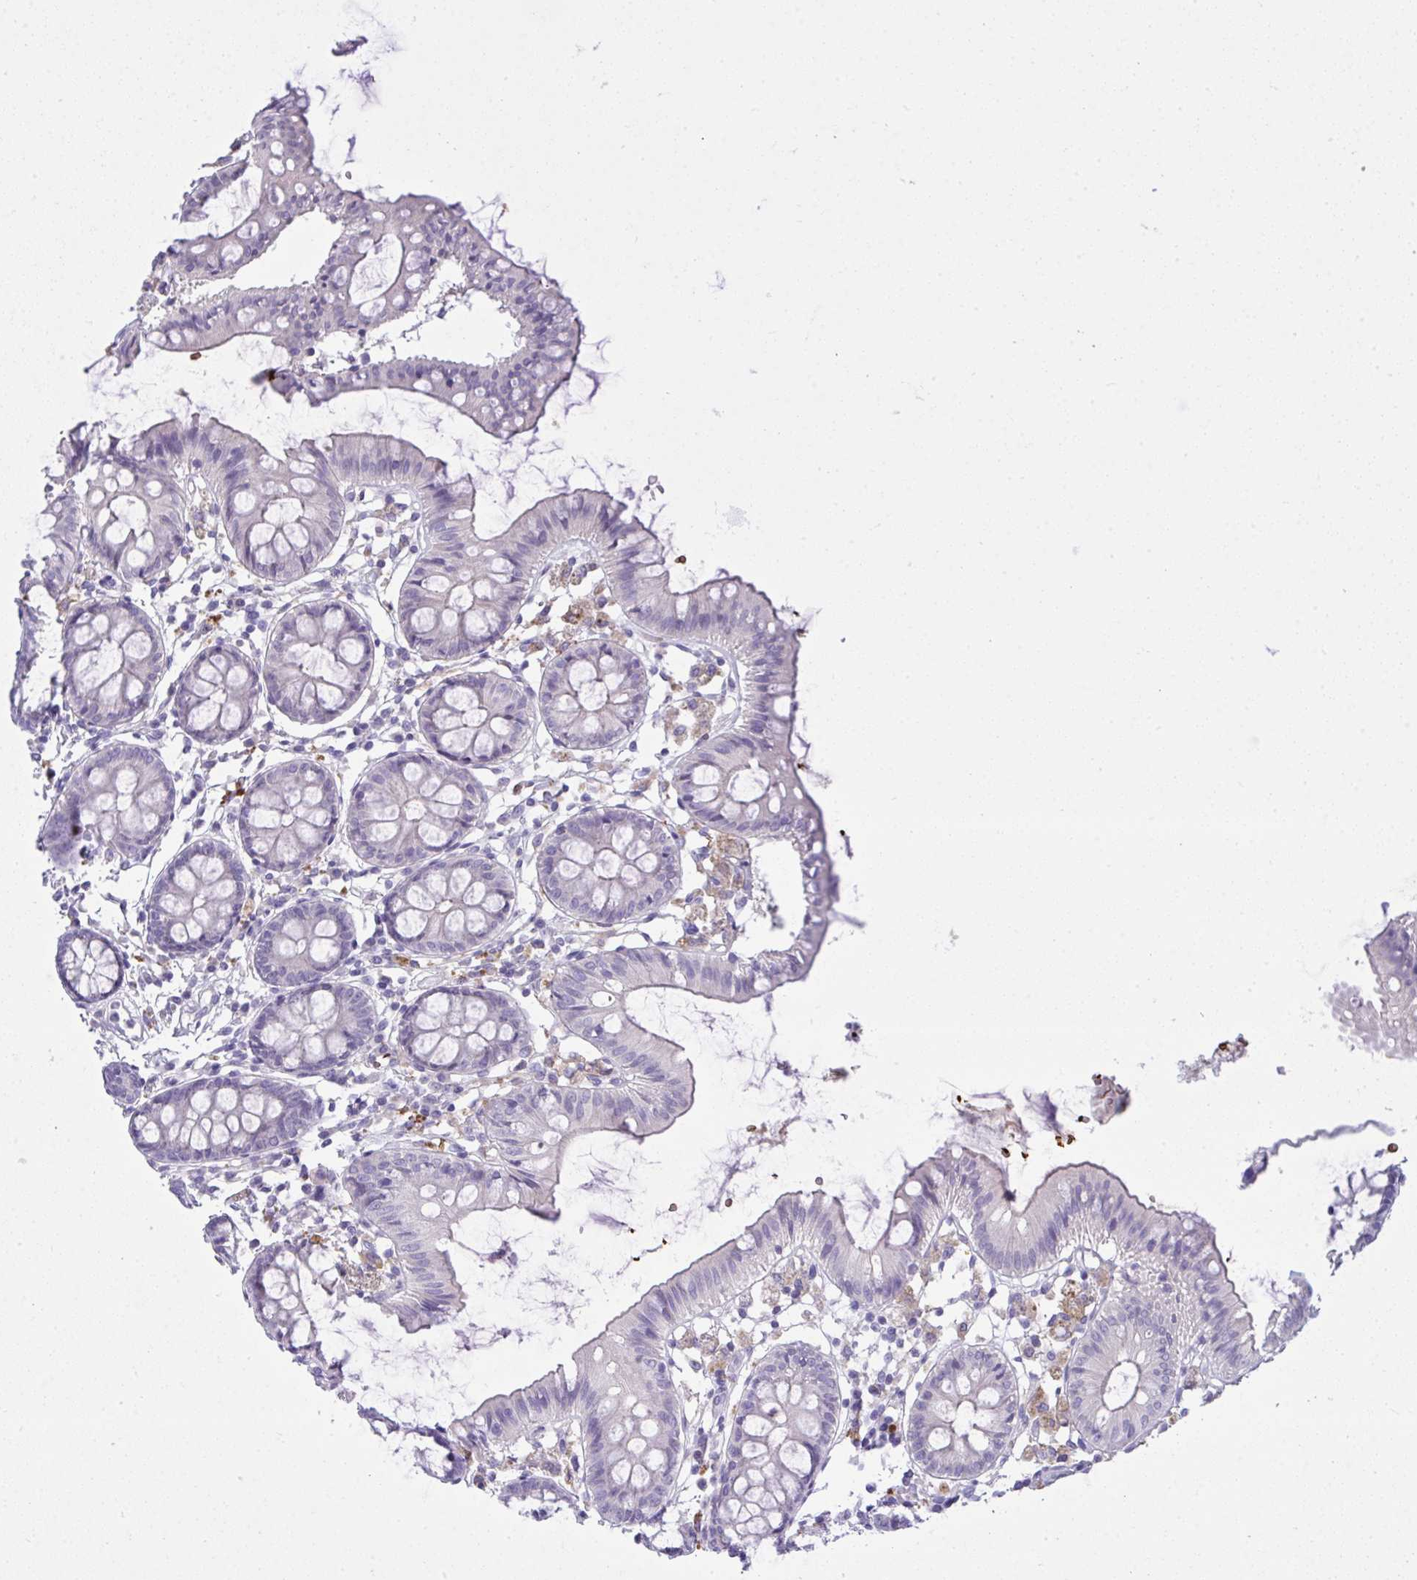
{"staining": {"intensity": "negative", "quantity": "none", "location": "none"}, "tissue": "colon", "cell_type": "Endothelial cells", "image_type": "normal", "snomed": [{"axis": "morphology", "description": "Normal tissue, NOS"}, {"axis": "topography", "description": "Colon"}], "caption": "DAB immunohistochemical staining of benign human colon exhibits no significant staining in endothelial cells.", "gene": "SPTB", "patient": {"sex": "female", "age": 84}}